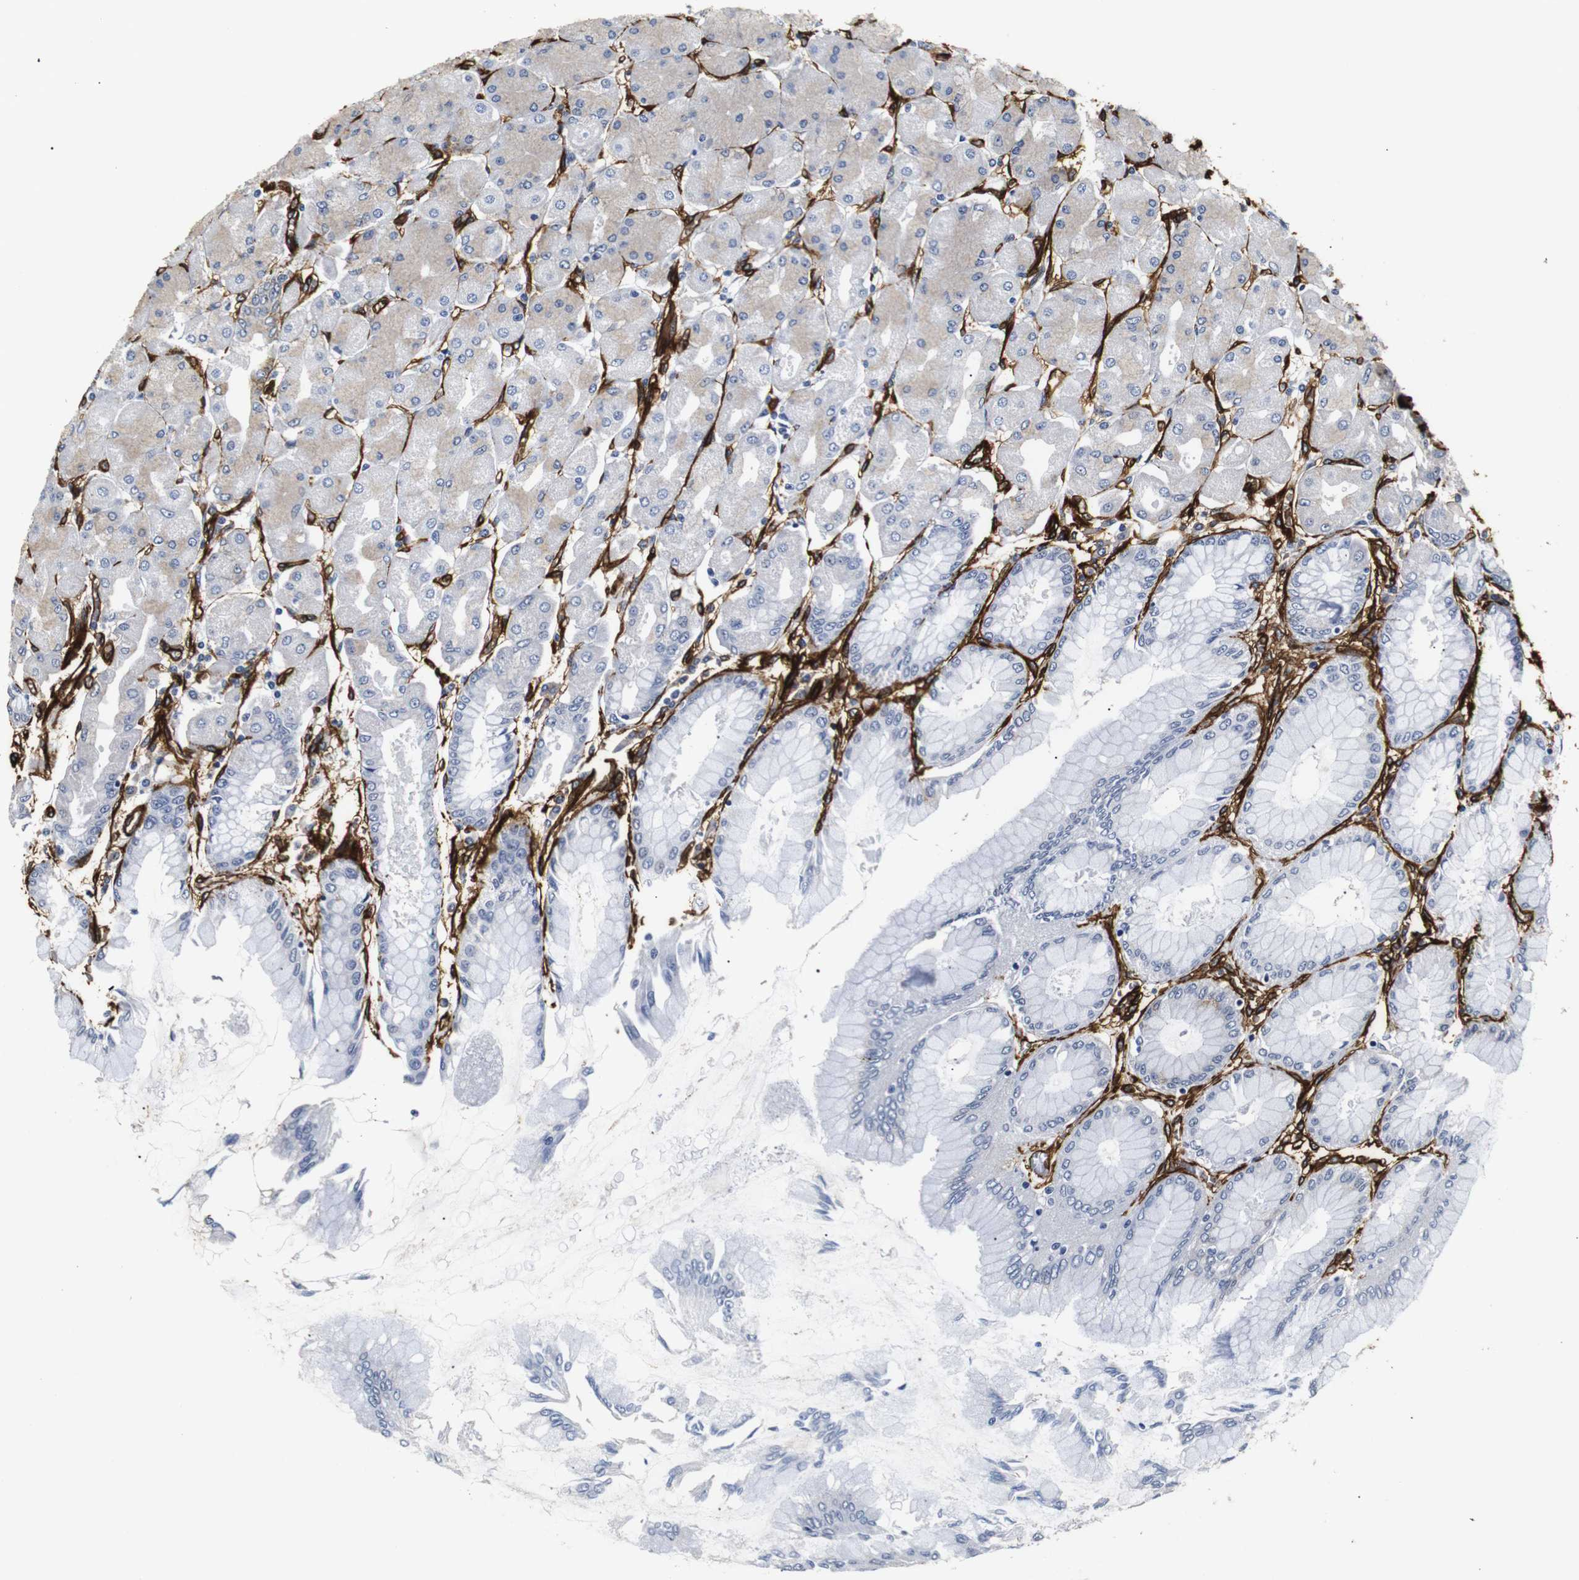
{"staining": {"intensity": "weak", "quantity": "<25%", "location": "cytoplasmic/membranous"}, "tissue": "stomach", "cell_type": "Glandular cells", "image_type": "normal", "snomed": [{"axis": "morphology", "description": "Normal tissue, NOS"}, {"axis": "topography", "description": "Stomach, upper"}], "caption": "Immunohistochemical staining of normal stomach exhibits no significant positivity in glandular cells. (DAB (3,3'-diaminobenzidine) IHC with hematoxylin counter stain).", "gene": "CAV2", "patient": {"sex": "female", "age": 56}}